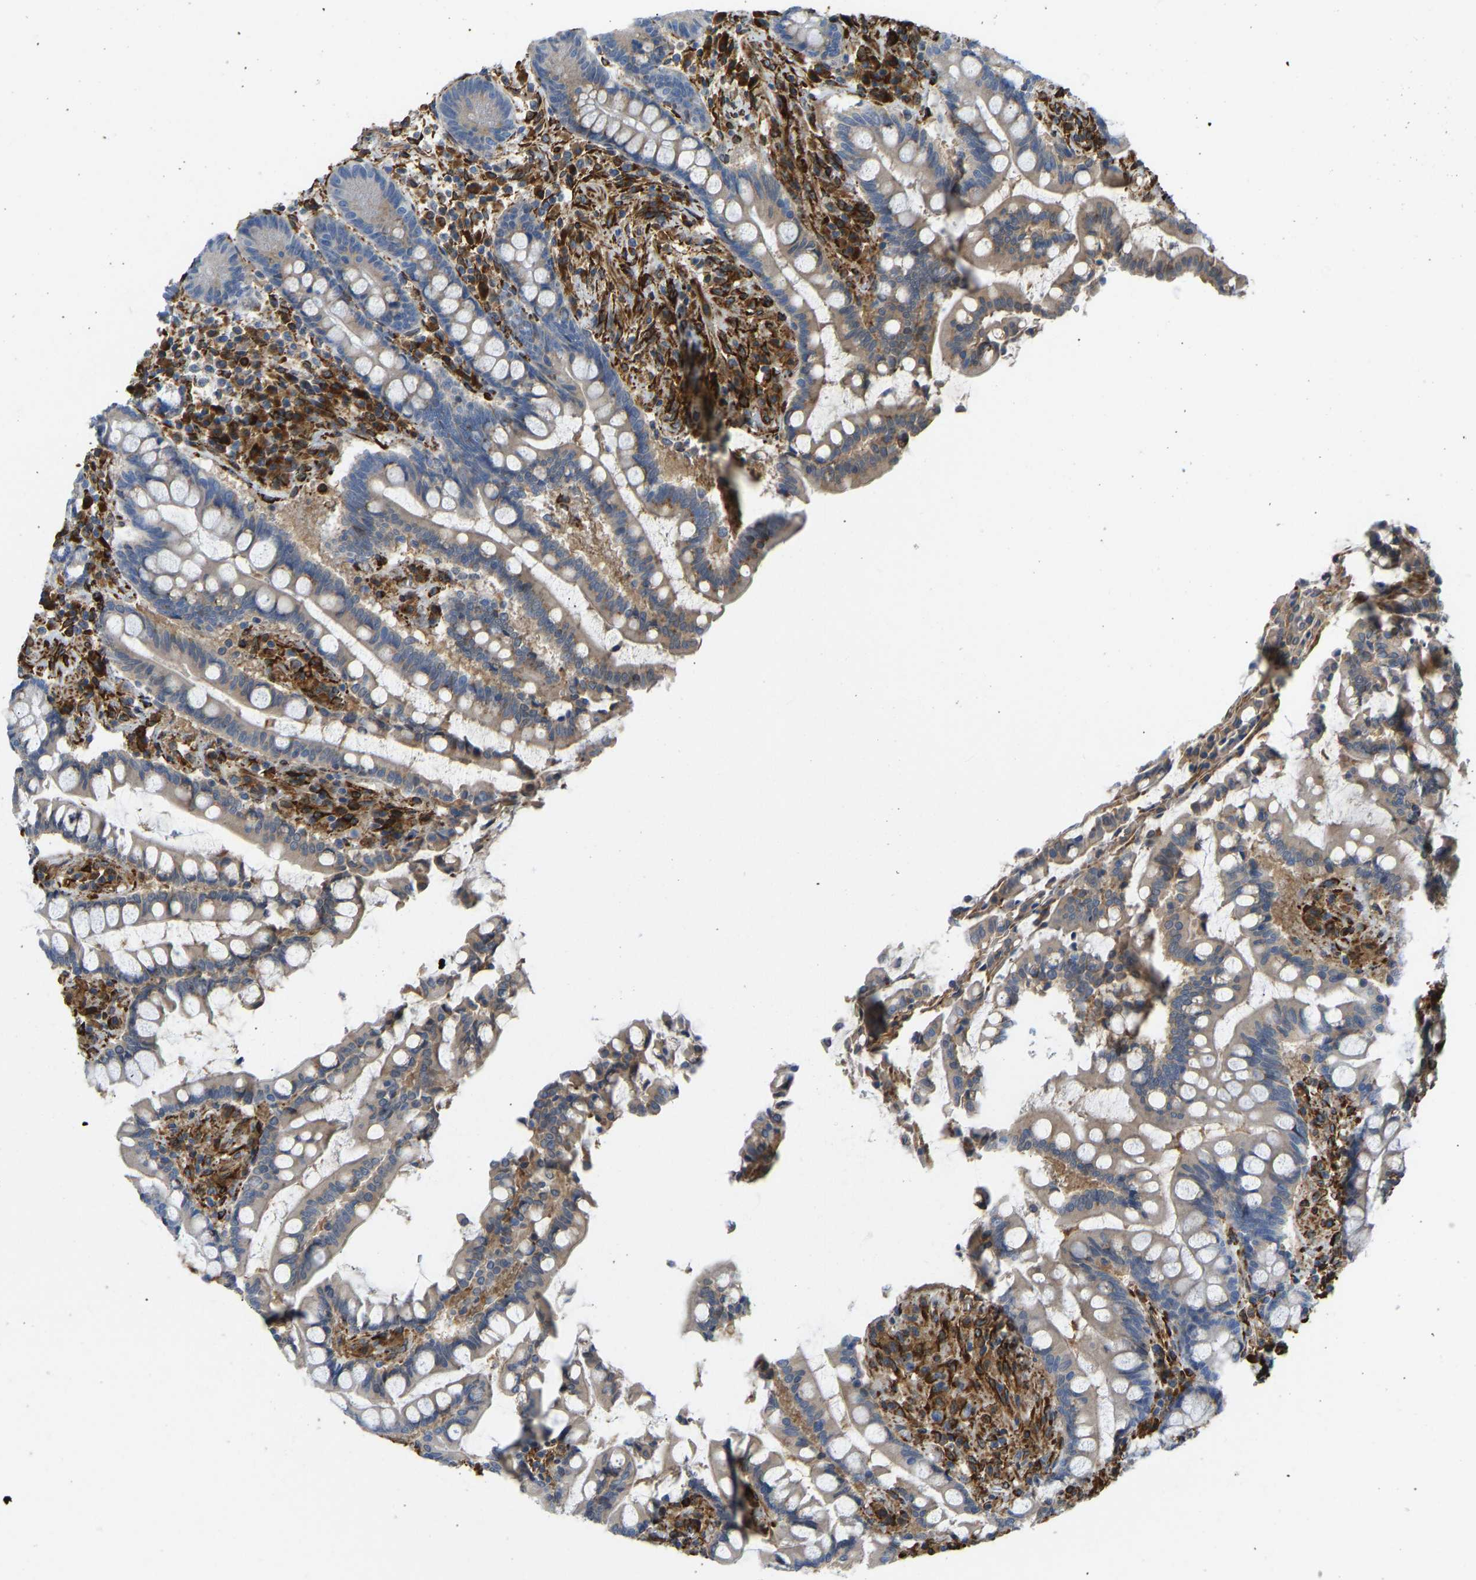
{"staining": {"intensity": "strong", "quantity": ">75%", "location": "cytoplasmic/membranous"}, "tissue": "colon", "cell_type": "Endothelial cells", "image_type": "normal", "snomed": [{"axis": "morphology", "description": "Normal tissue, NOS"}, {"axis": "topography", "description": "Colon"}], "caption": "A photomicrograph of colon stained for a protein displays strong cytoplasmic/membranous brown staining in endothelial cells.", "gene": "BEX3", "patient": {"sex": "male", "age": 73}}